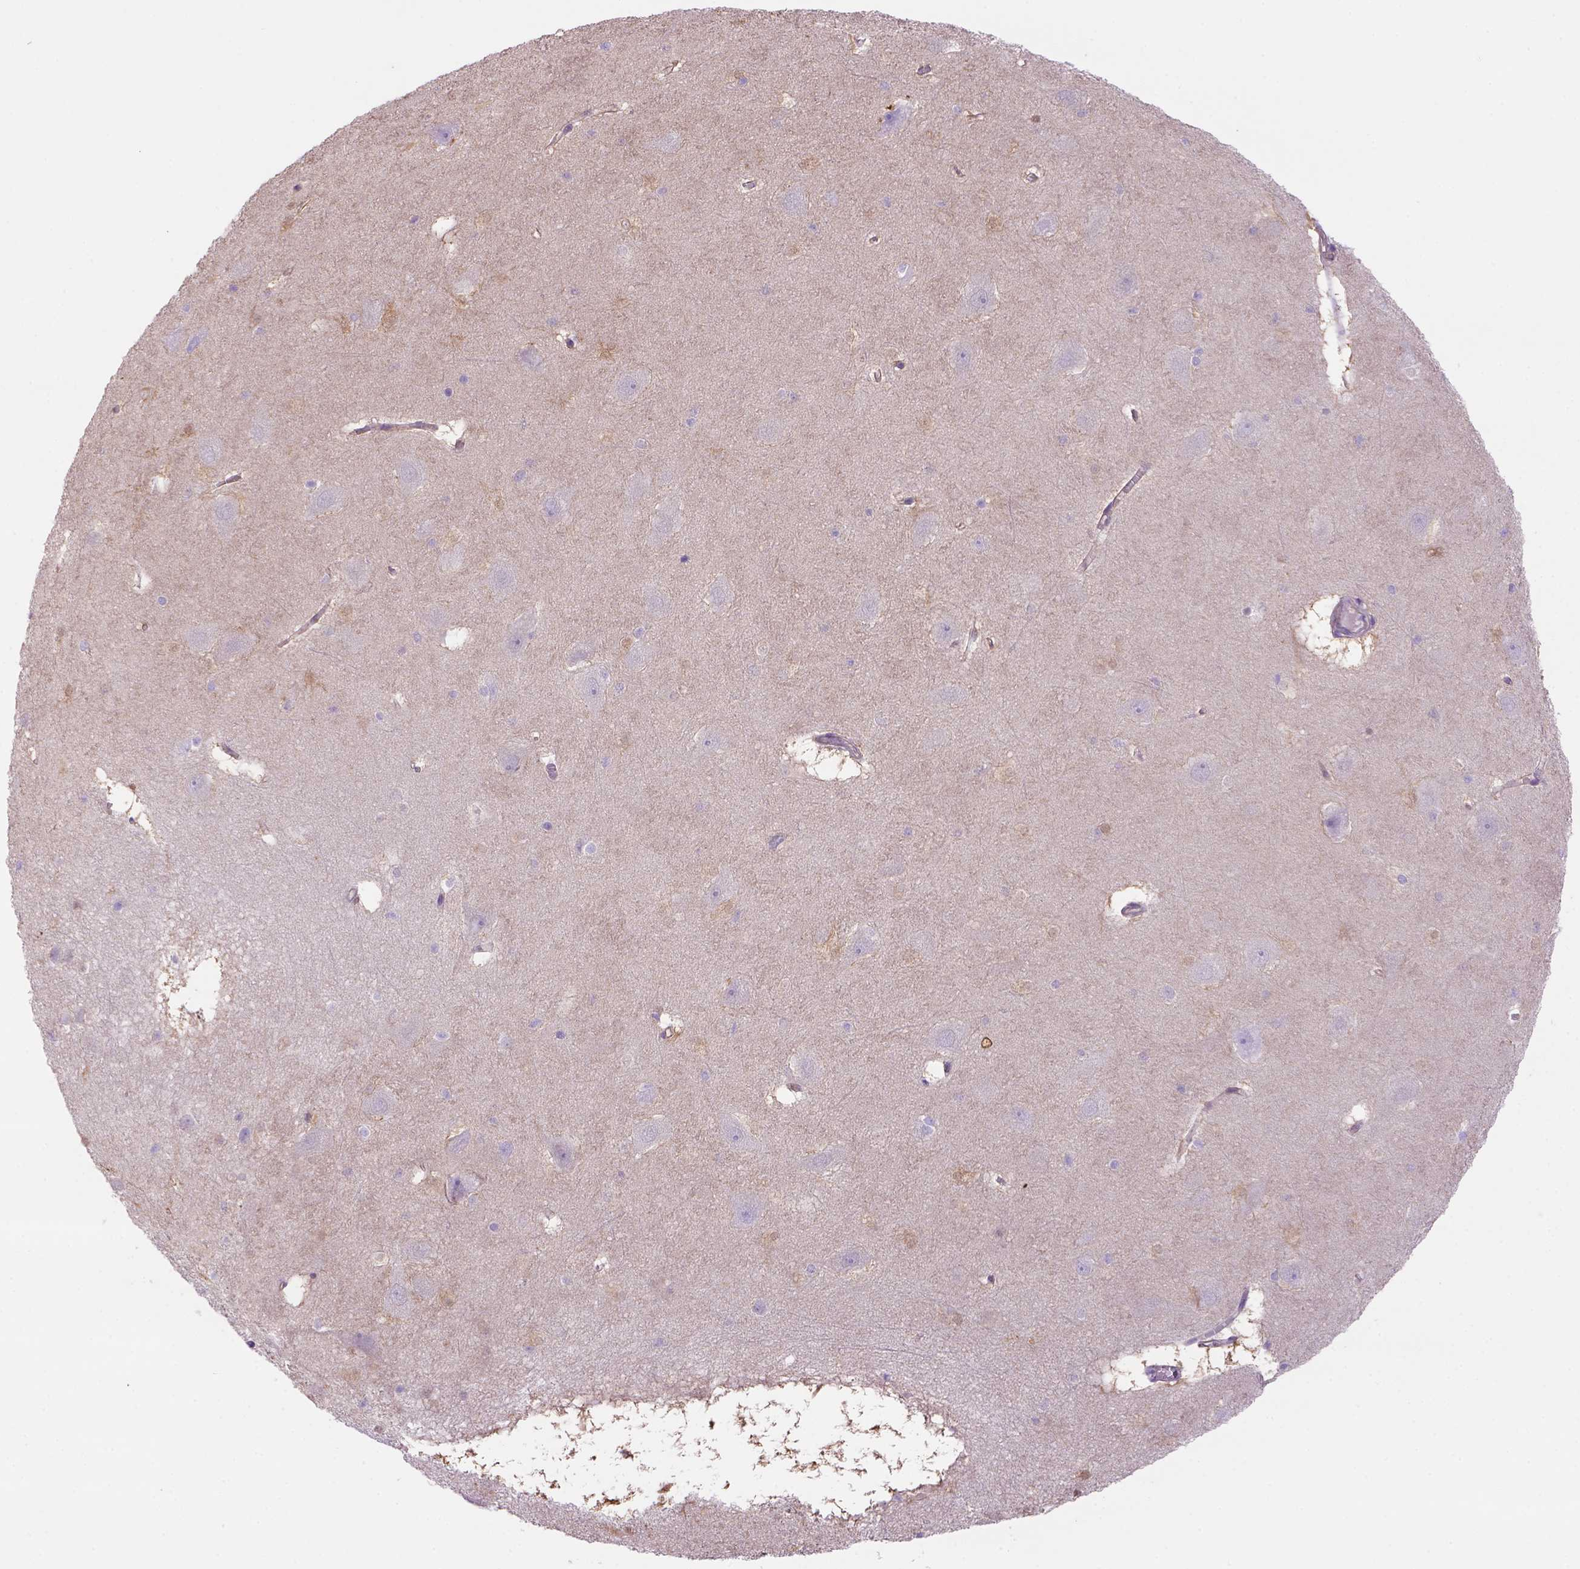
{"staining": {"intensity": "negative", "quantity": "none", "location": "none"}, "tissue": "hippocampus", "cell_type": "Glial cells", "image_type": "normal", "snomed": [{"axis": "morphology", "description": "Normal tissue, NOS"}, {"axis": "topography", "description": "Hippocampus"}], "caption": "The IHC image has no significant positivity in glial cells of hippocampus. Nuclei are stained in blue.", "gene": "PEX12", "patient": {"sex": "male", "age": 45}}